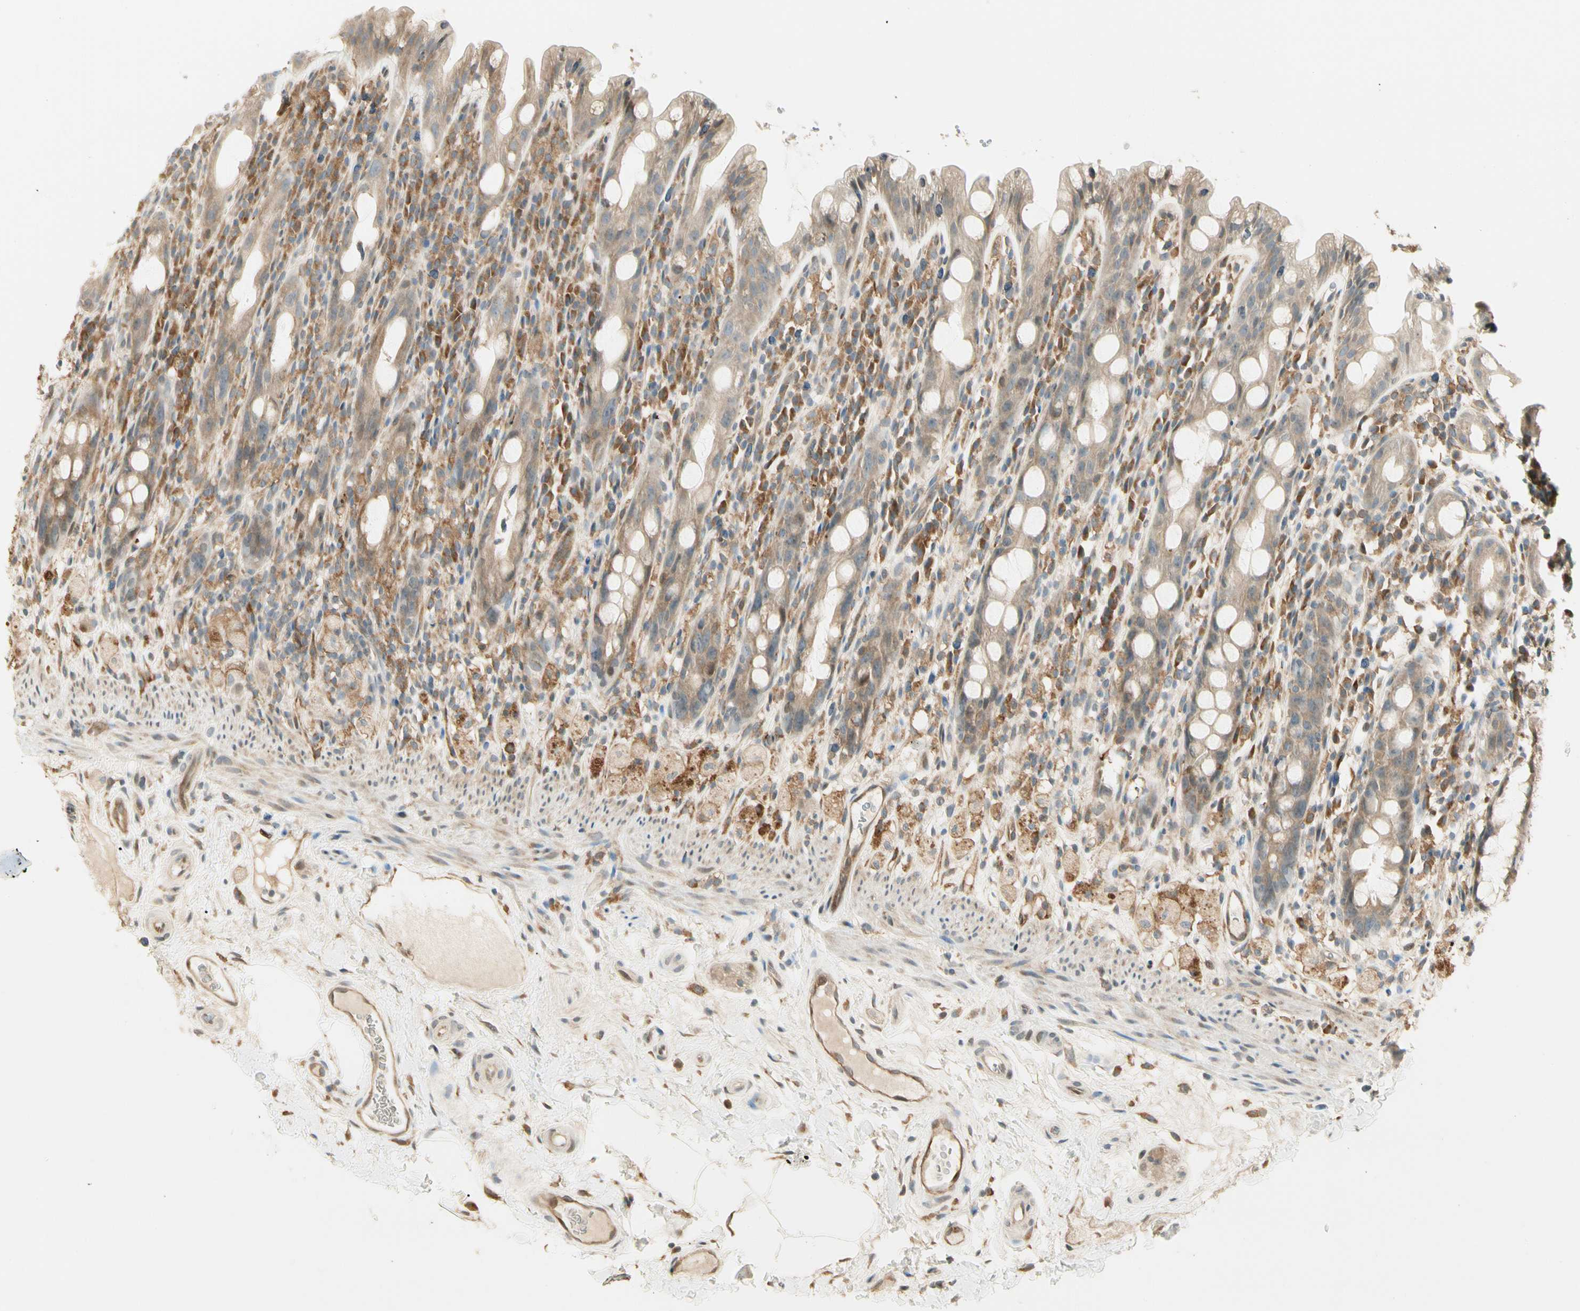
{"staining": {"intensity": "weak", "quantity": ">75%", "location": "cytoplasmic/membranous"}, "tissue": "rectum", "cell_type": "Glandular cells", "image_type": "normal", "snomed": [{"axis": "morphology", "description": "Normal tissue, NOS"}, {"axis": "topography", "description": "Rectum"}], "caption": "IHC of normal rectum demonstrates low levels of weak cytoplasmic/membranous positivity in about >75% of glandular cells.", "gene": "FNDC3B", "patient": {"sex": "male", "age": 44}}